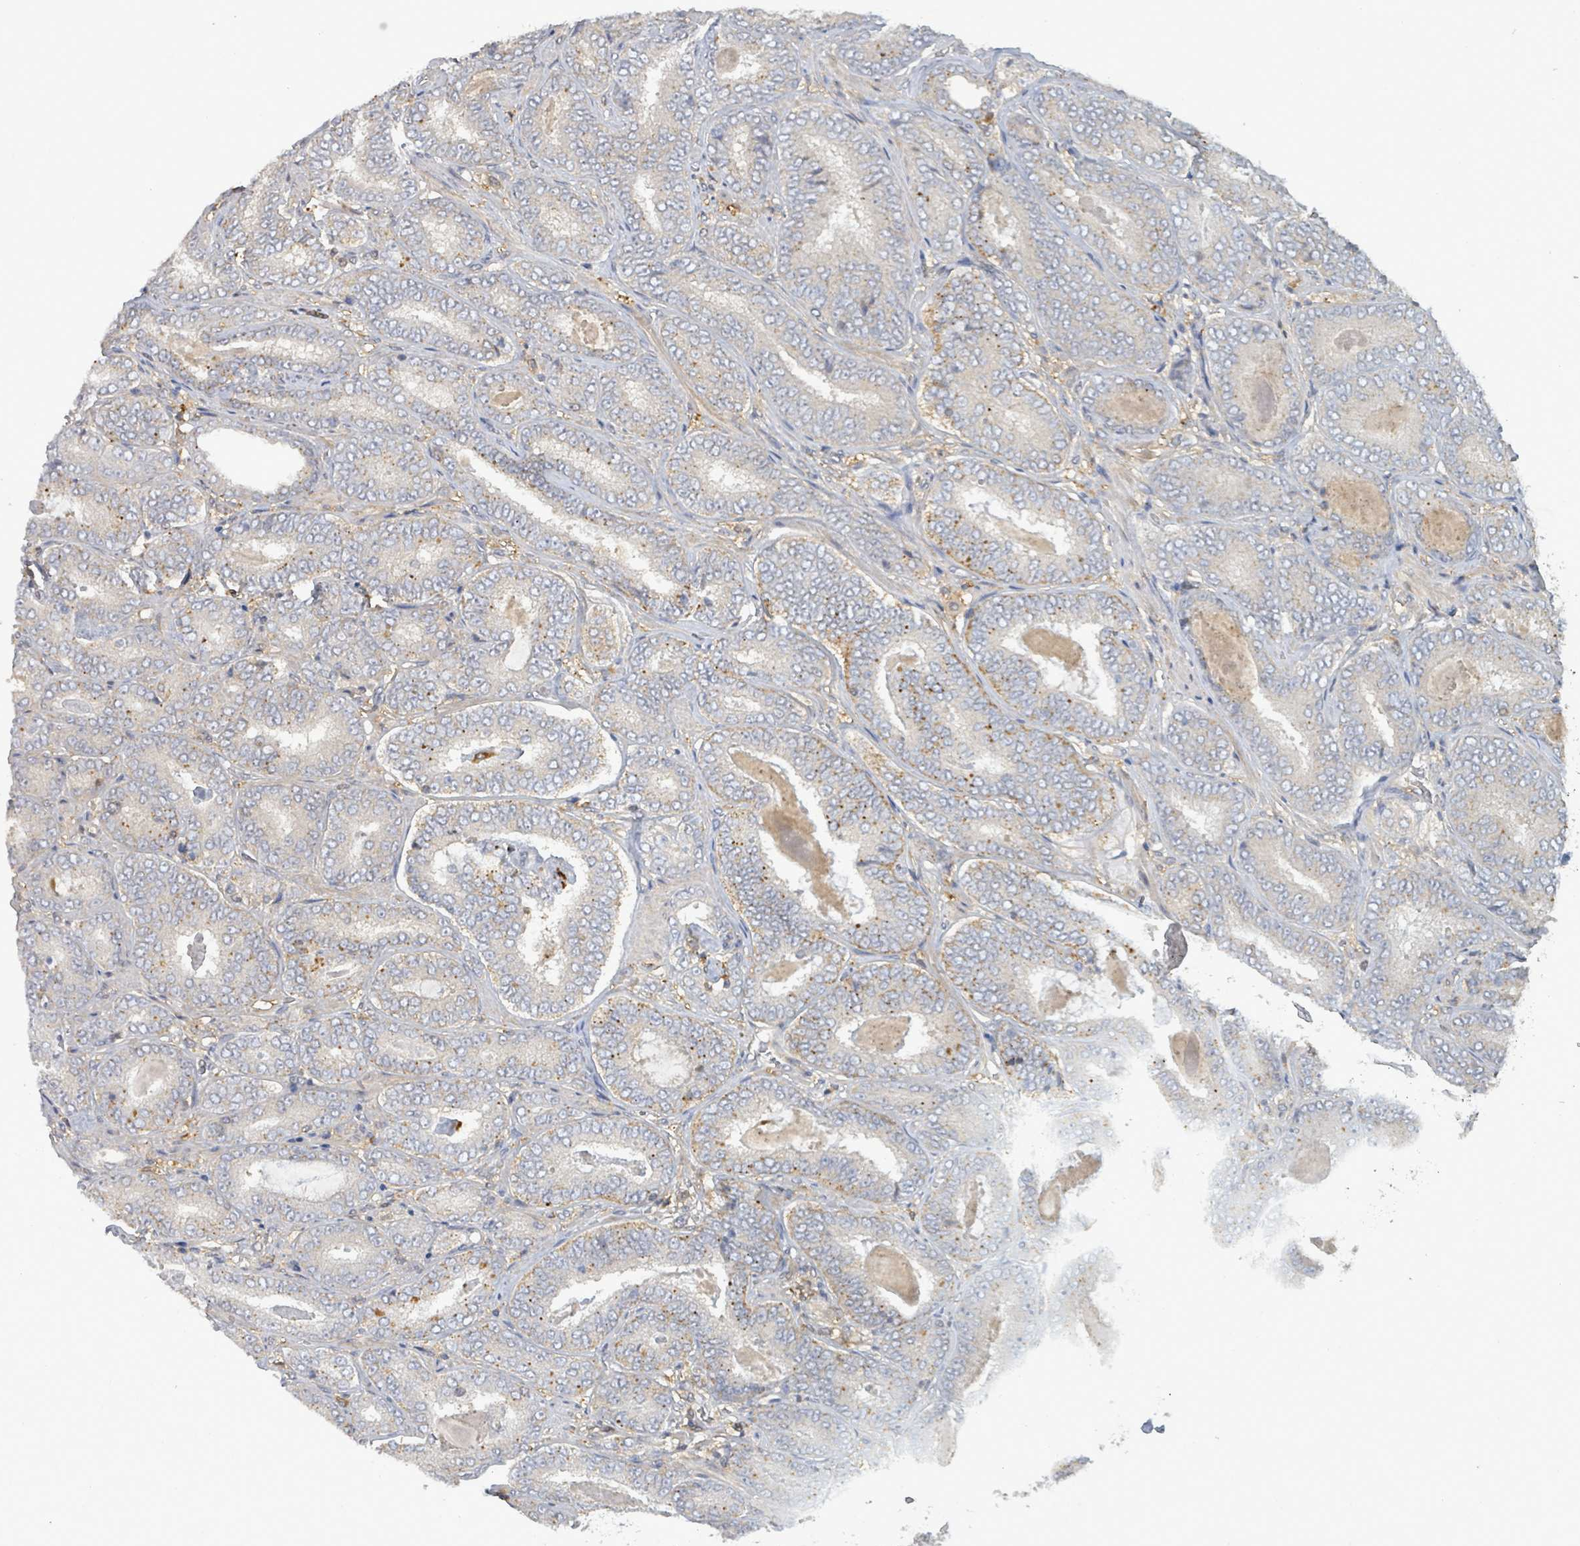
{"staining": {"intensity": "negative", "quantity": "none", "location": "none"}, "tissue": "prostate cancer", "cell_type": "Tumor cells", "image_type": "cancer", "snomed": [{"axis": "morphology", "description": "Adenocarcinoma, High grade"}, {"axis": "topography", "description": "Prostate"}], "caption": "Histopathology image shows no significant protein expression in tumor cells of prostate cancer. The staining was performed using DAB to visualize the protein expression in brown, while the nuclei were stained in blue with hematoxylin (Magnification: 20x).", "gene": "PGAM1", "patient": {"sex": "male", "age": 72}}